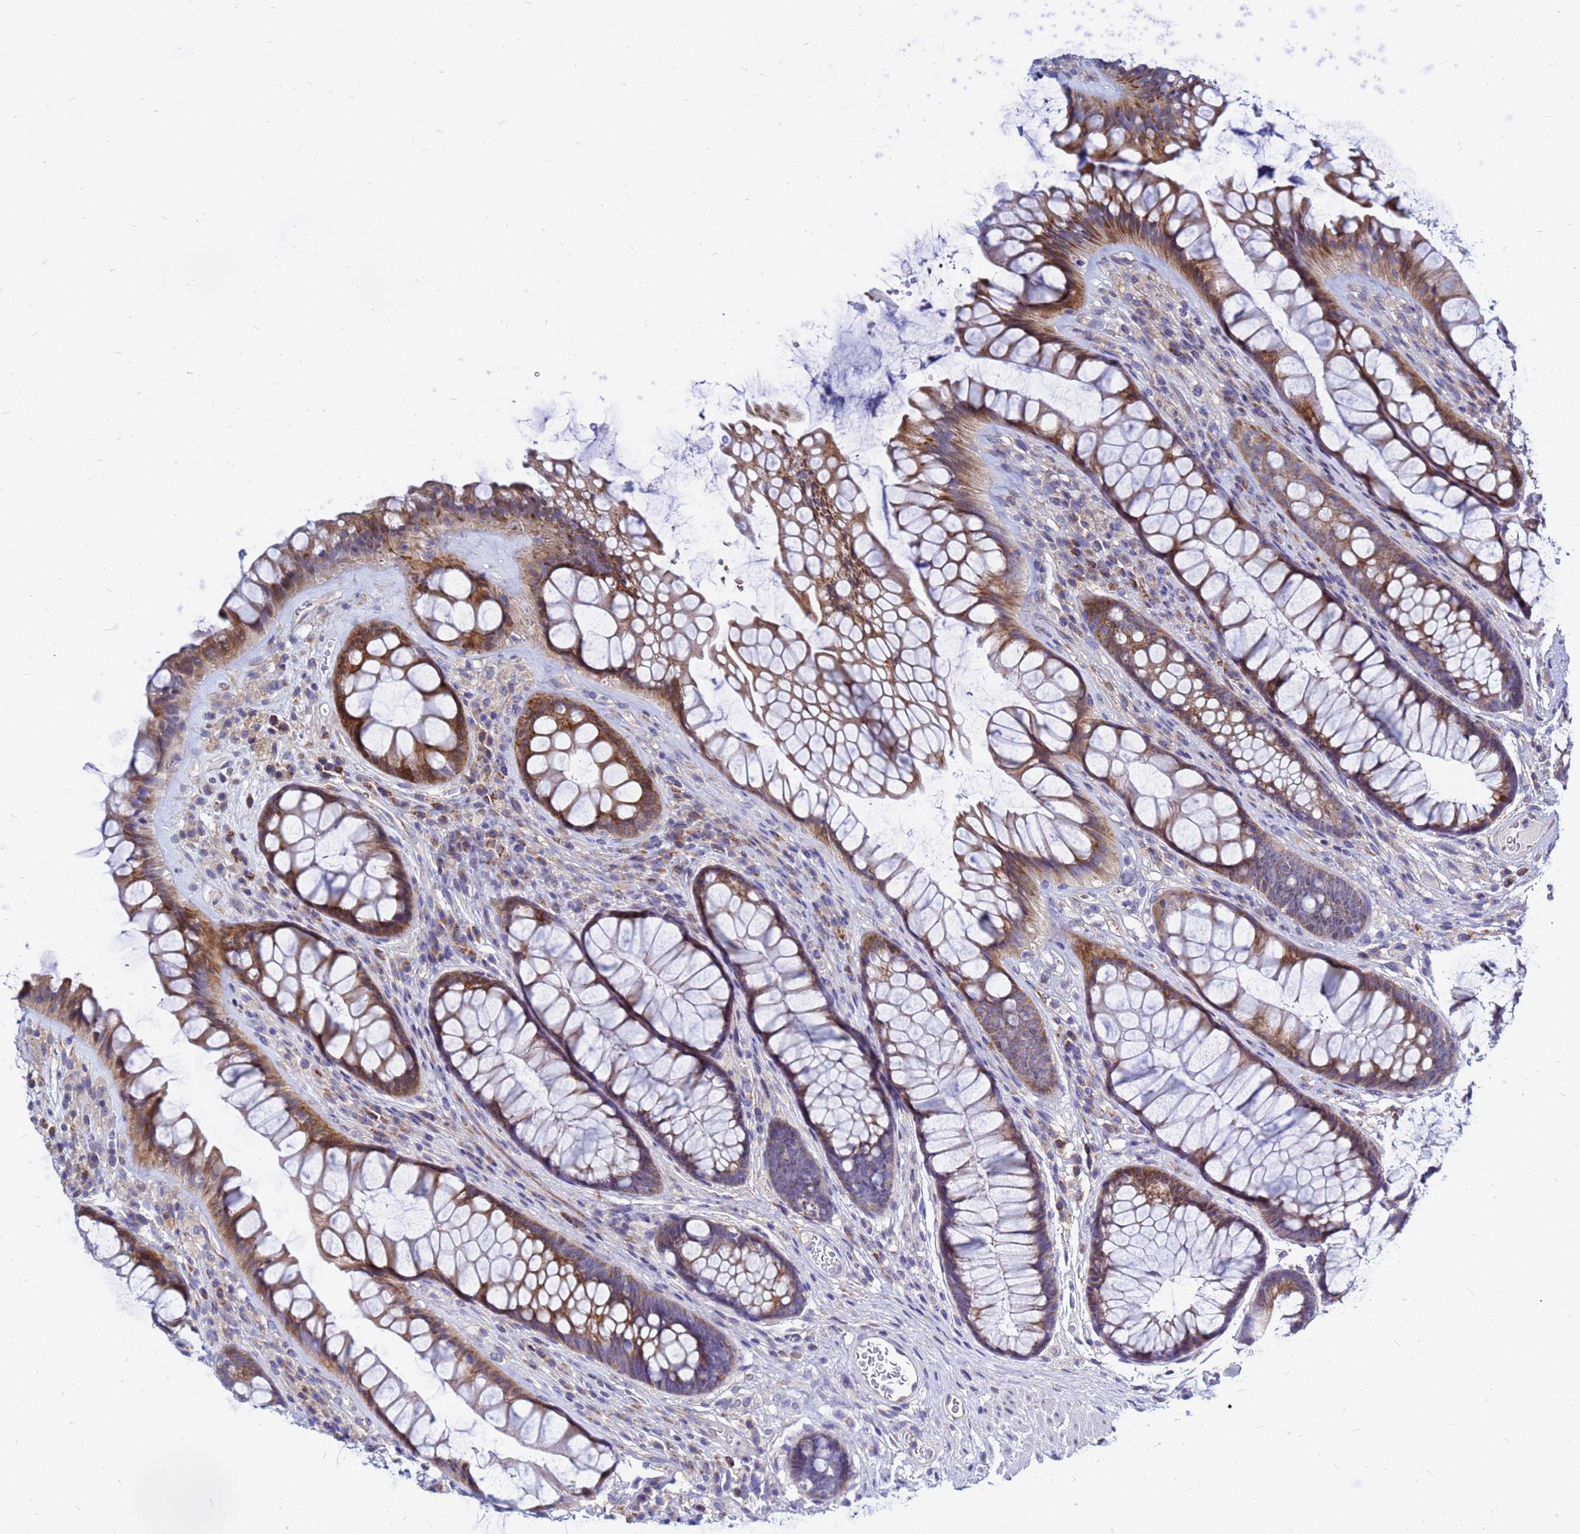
{"staining": {"intensity": "moderate", "quantity": ">75%", "location": "cytoplasmic/membranous"}, "tissue": "rectum", "cell_type": "Glandular cells", "image_type": "normal", "snomed": [{"axis": "morphology", "description": "Normal tissue, NOS"}, {"axis": "topography", "description": "Rectum"}], "caption": "Protein expression analysis of benign rectum reveals moderate cytoplasmic/membranous expression in approximately >75% of glandular cells.", "gene": "MOB2", "patient": {"sex": "male", "age": 74}}